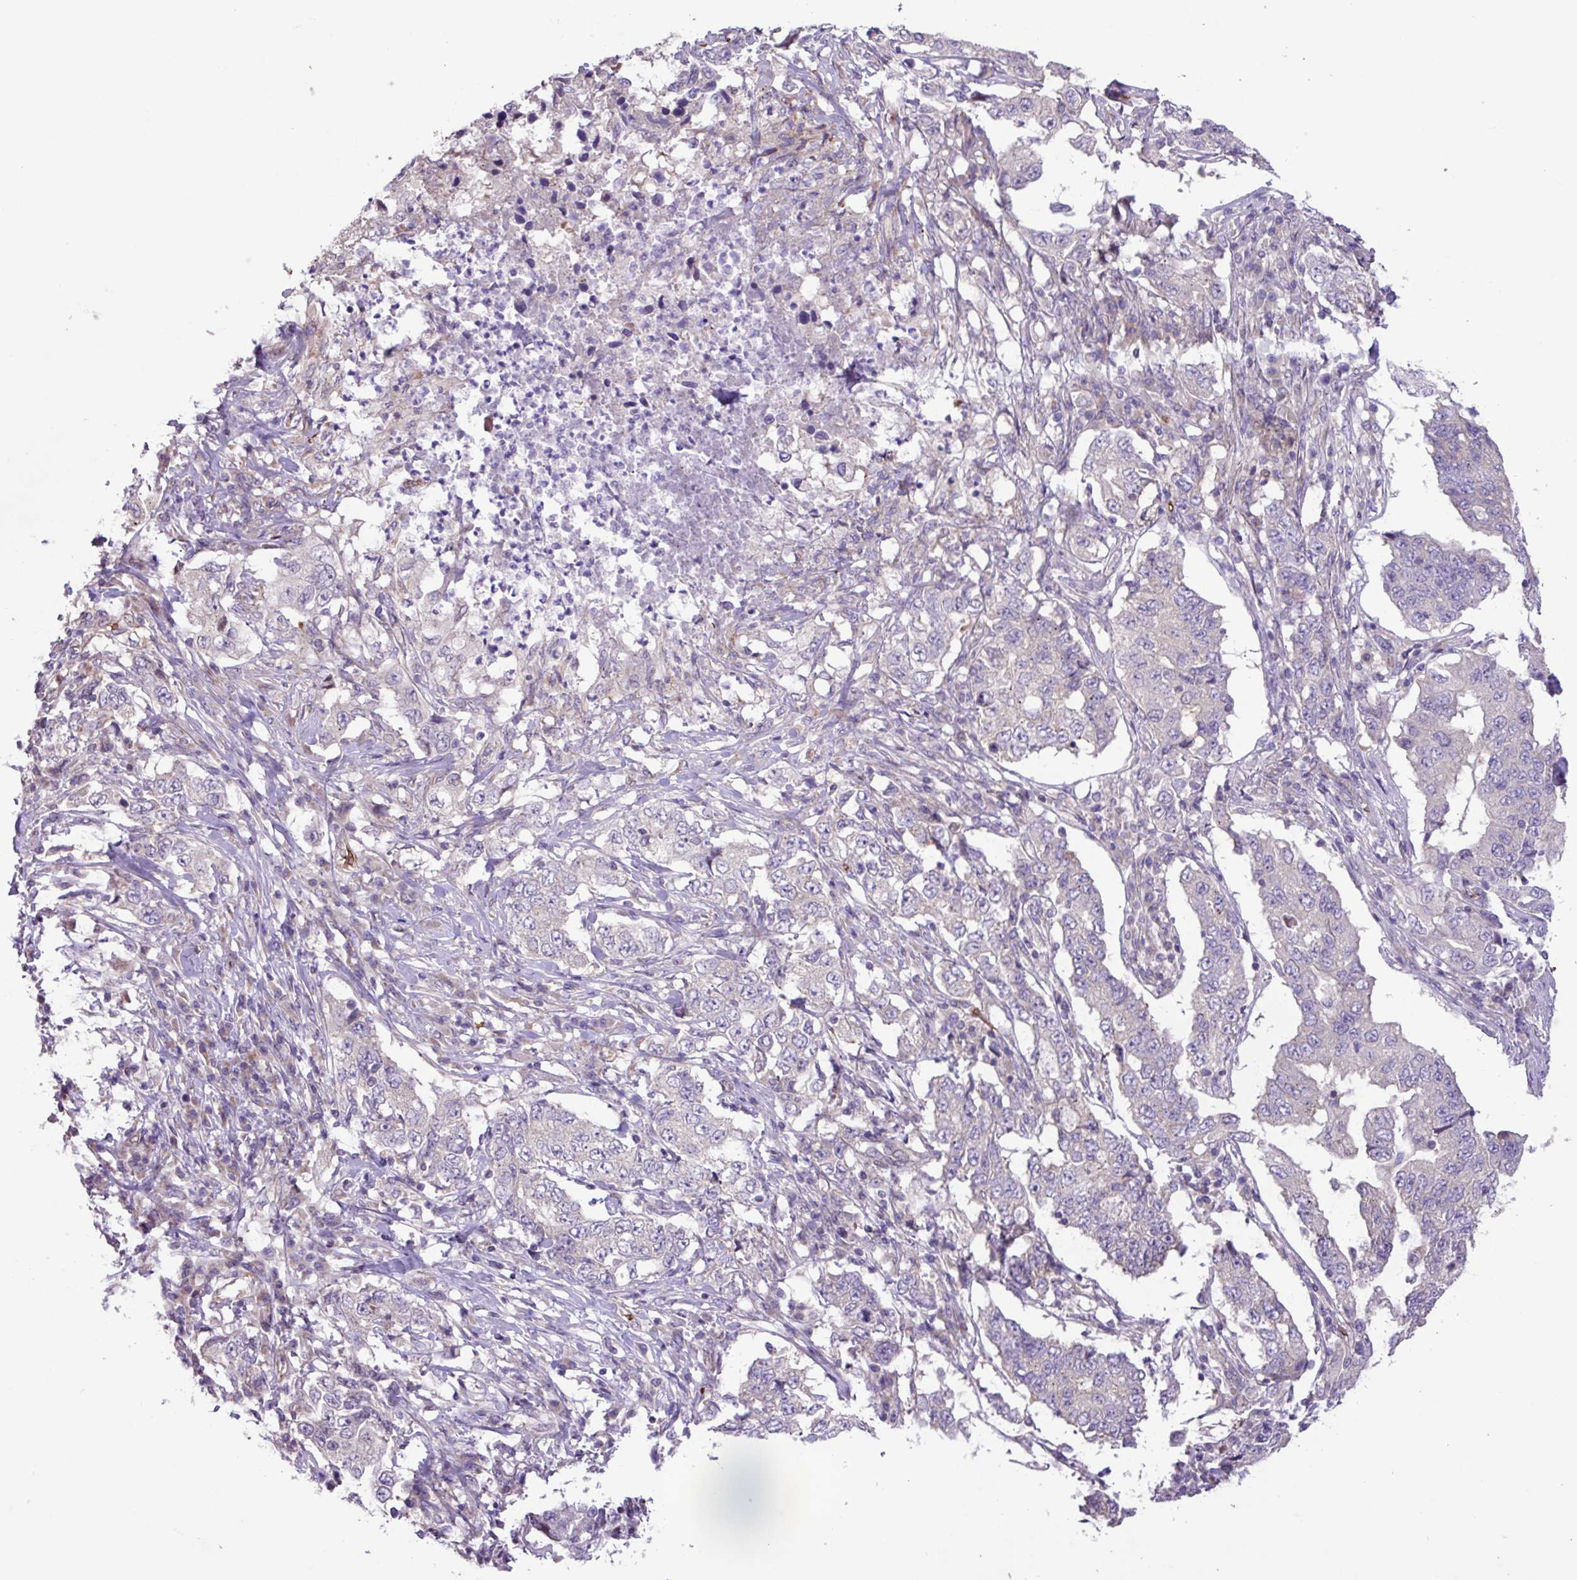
{"staining": {"intensity": "negative", "quantity": "none", "location": "none"}, "tissue": "lung cancer", "cell_type": "Tumor cells", "image_type": "cancer", "snomed": [{"axis": "morphology", "description": "Adenocarcinoma, NOS"}, {"axis": "topography", "description": "Lung"}], "caption": "Tumor cells are negative for brown protein staining in lung cancer.", "gene": "RAD21L1", "patient": {"sex": "female", "age": 51}}